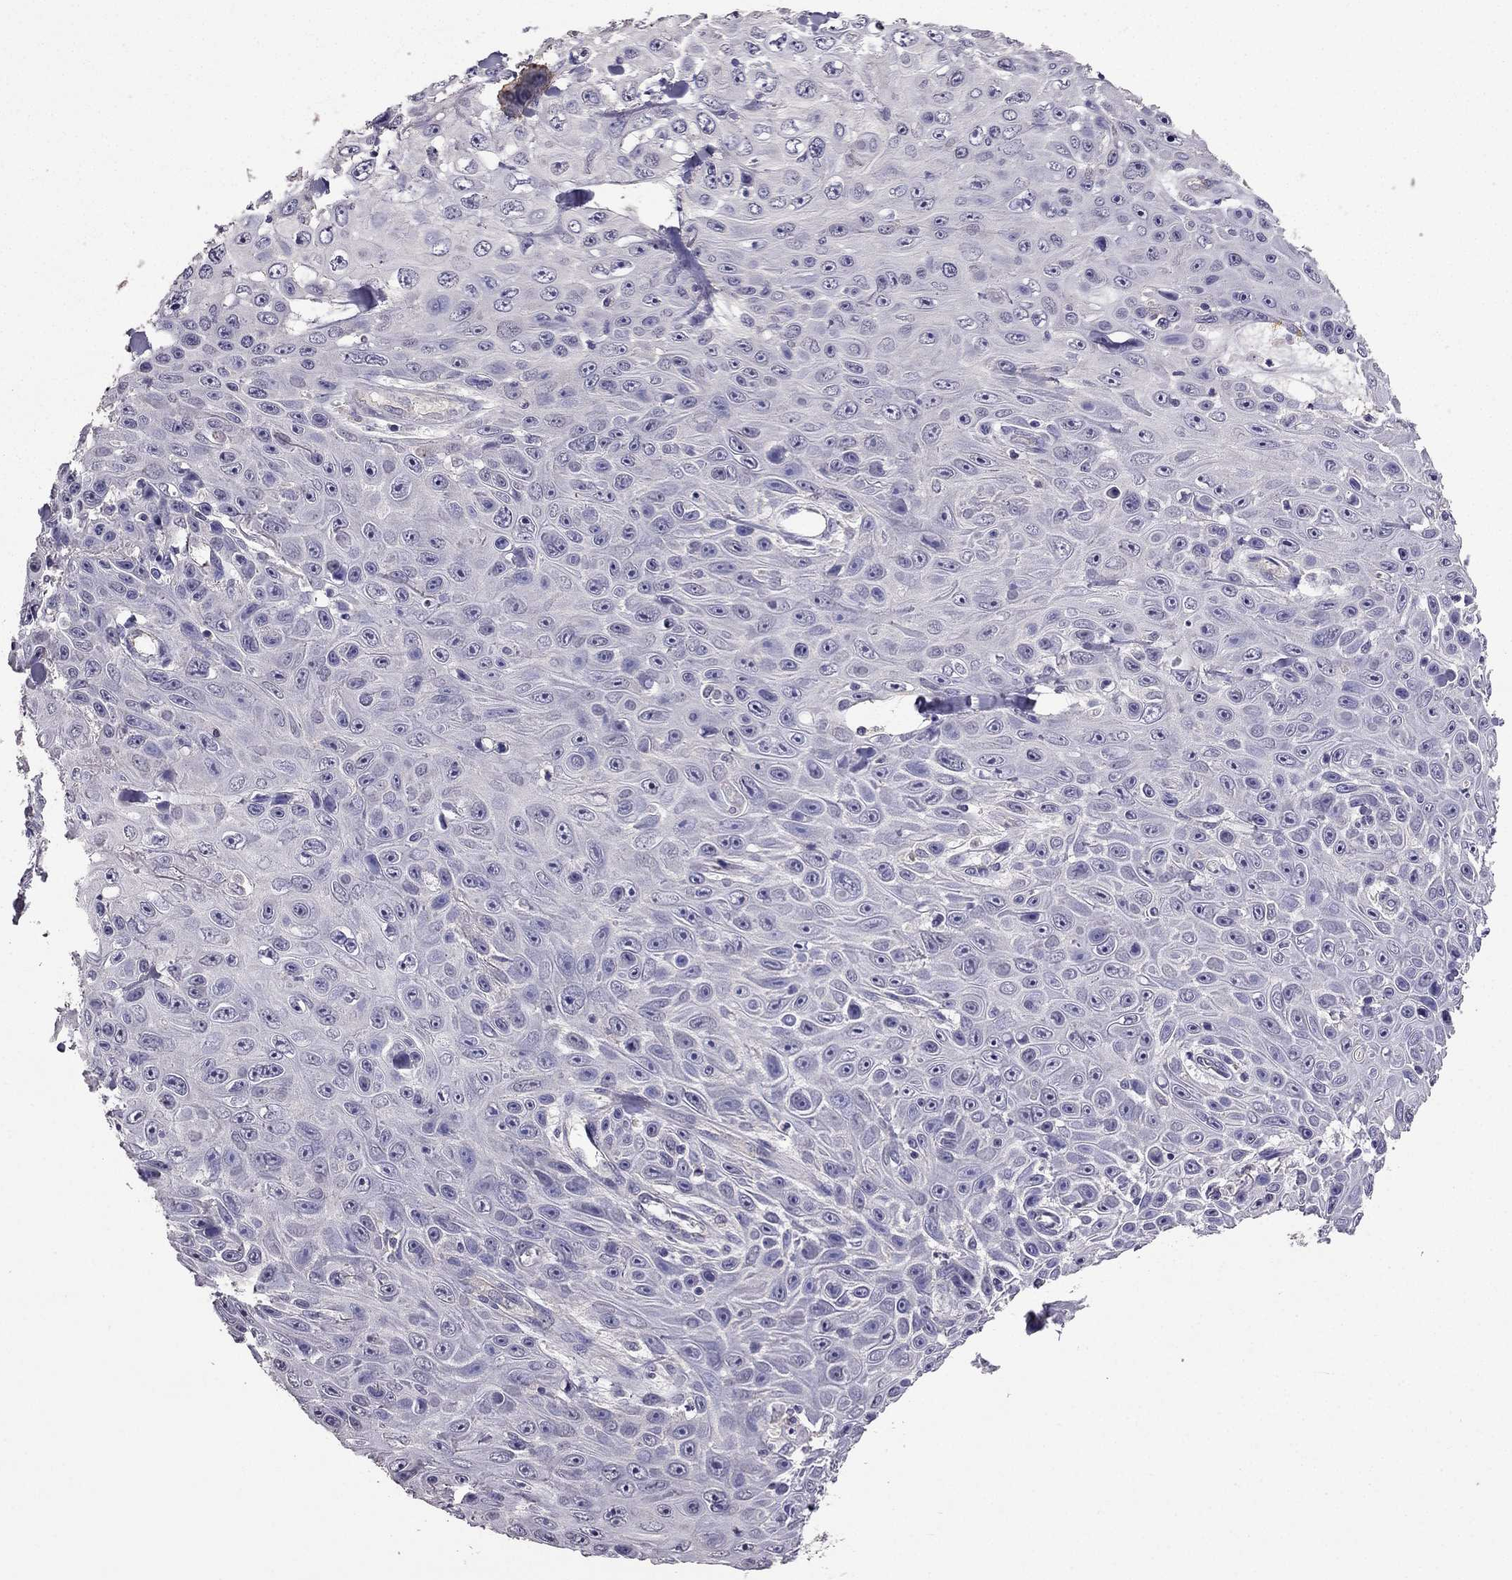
{"staining": {"intensity": "negative", "quantity": "none", "location": "none"}, "tissue": "skin cancer", "cell_type": "Tumor cells", "image_type": "cancer", "snomed": [{"axis": "morphology", "description": "Squamous cell carcinoma, NOS"}, {"axis": "topography", "description": "Skin"}], "caption": "High power microscopy histopathology image of an immunohistochemistry image of skin cancer (squamous cell carcinoma), revealing no significant expression in tumor cells. Nuclei are stained in blue.", "gene": "RFLNB", "patient": {"sex": "male", "age": 82}}